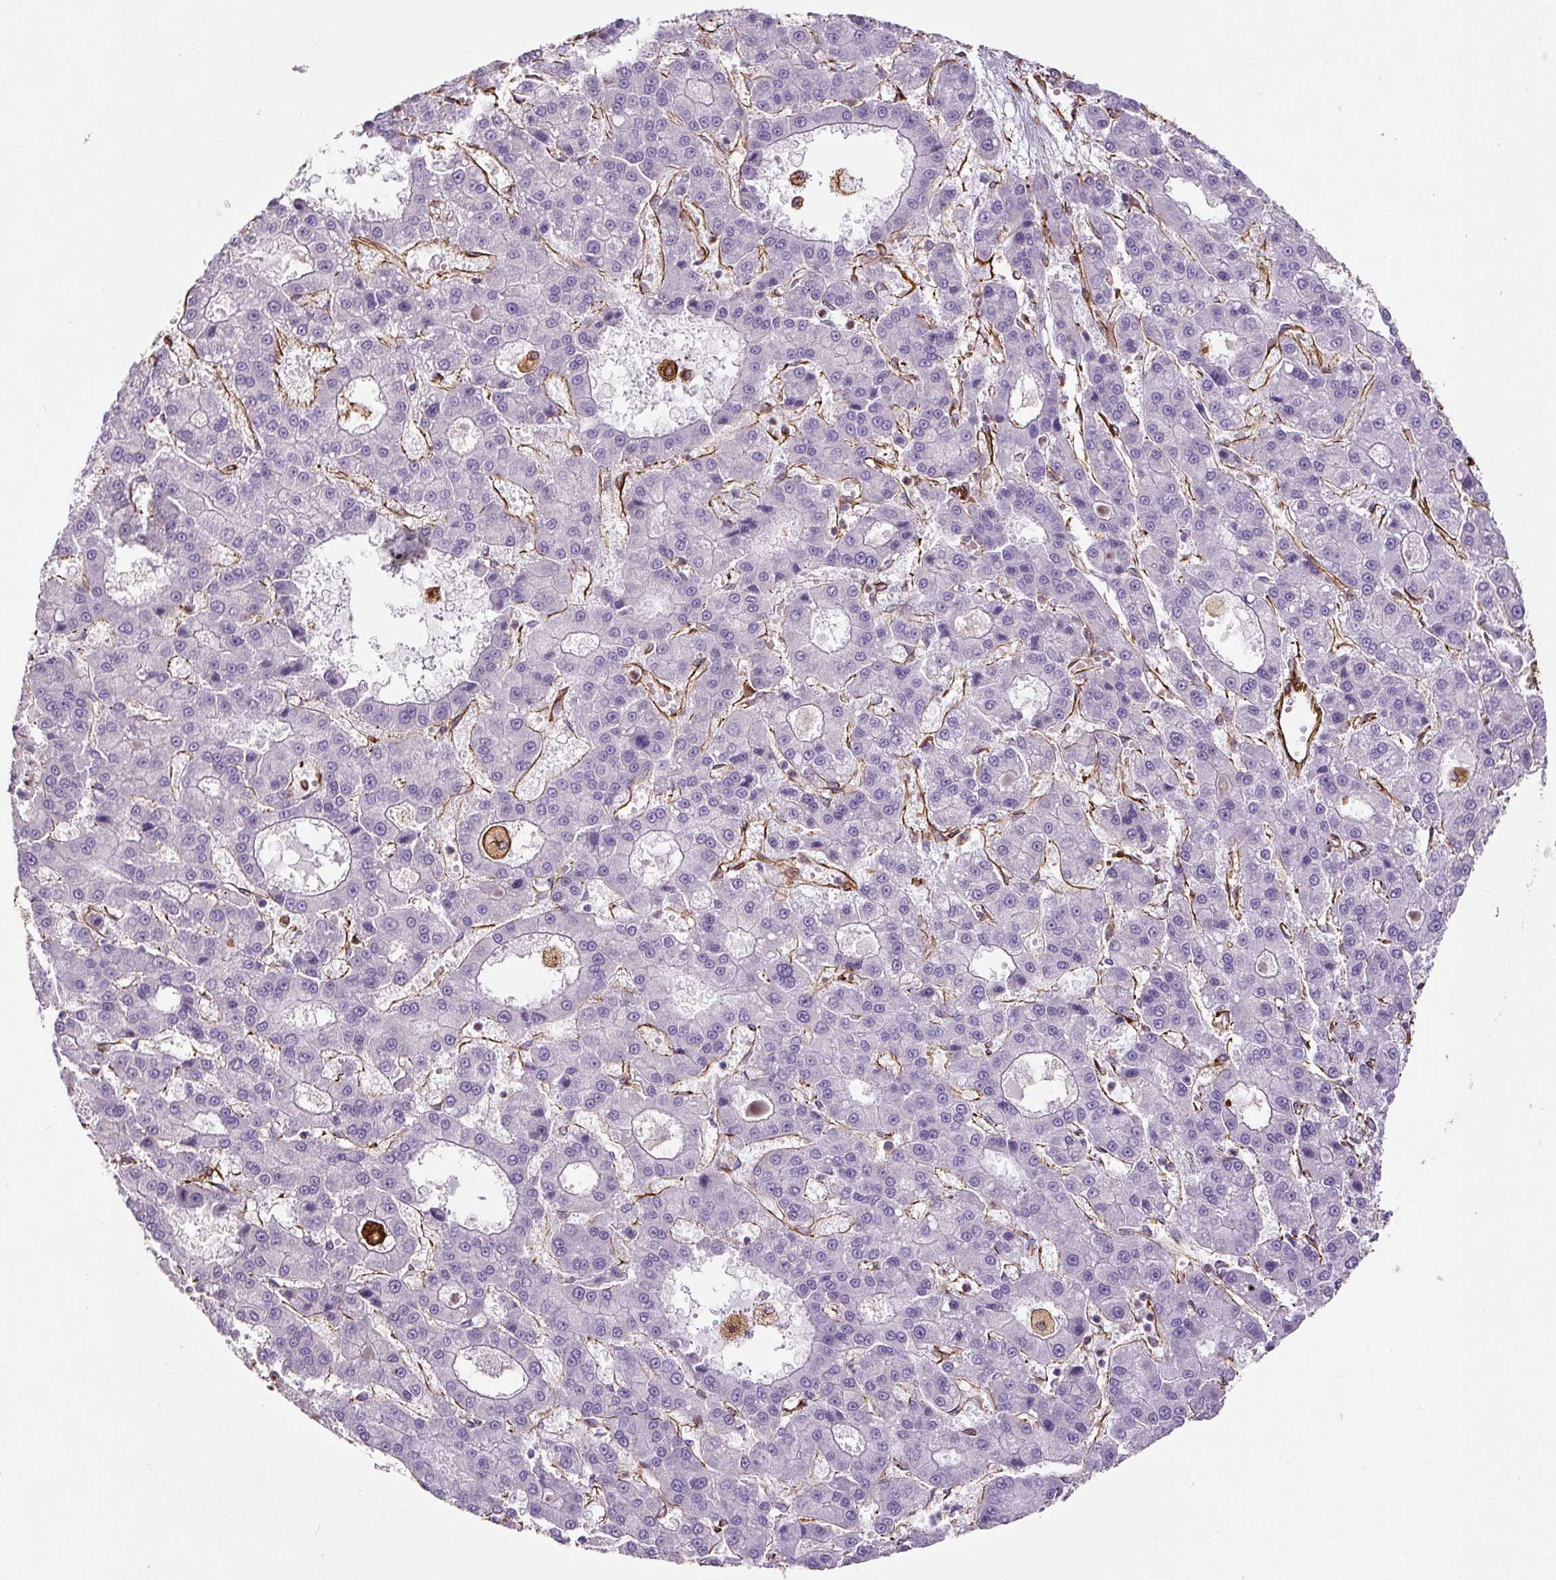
{"staining": {"intensity": "negative", "quantity": "none", "location": "none"}, "tissue": "liver cancer", "cell_type": "Tumor cells", "image_type": "cancer", "snomed": [{"axis": "morphology", "description": "Carcinoma, Hepatocellular, NOS"}, {"axis": "topography", "description": "Liver"}], "caption": "Tumor cells are negative for brown protein staining in liver cancer.", "gene": "VIM", "patient": {"sex": "male", "age": 70}}